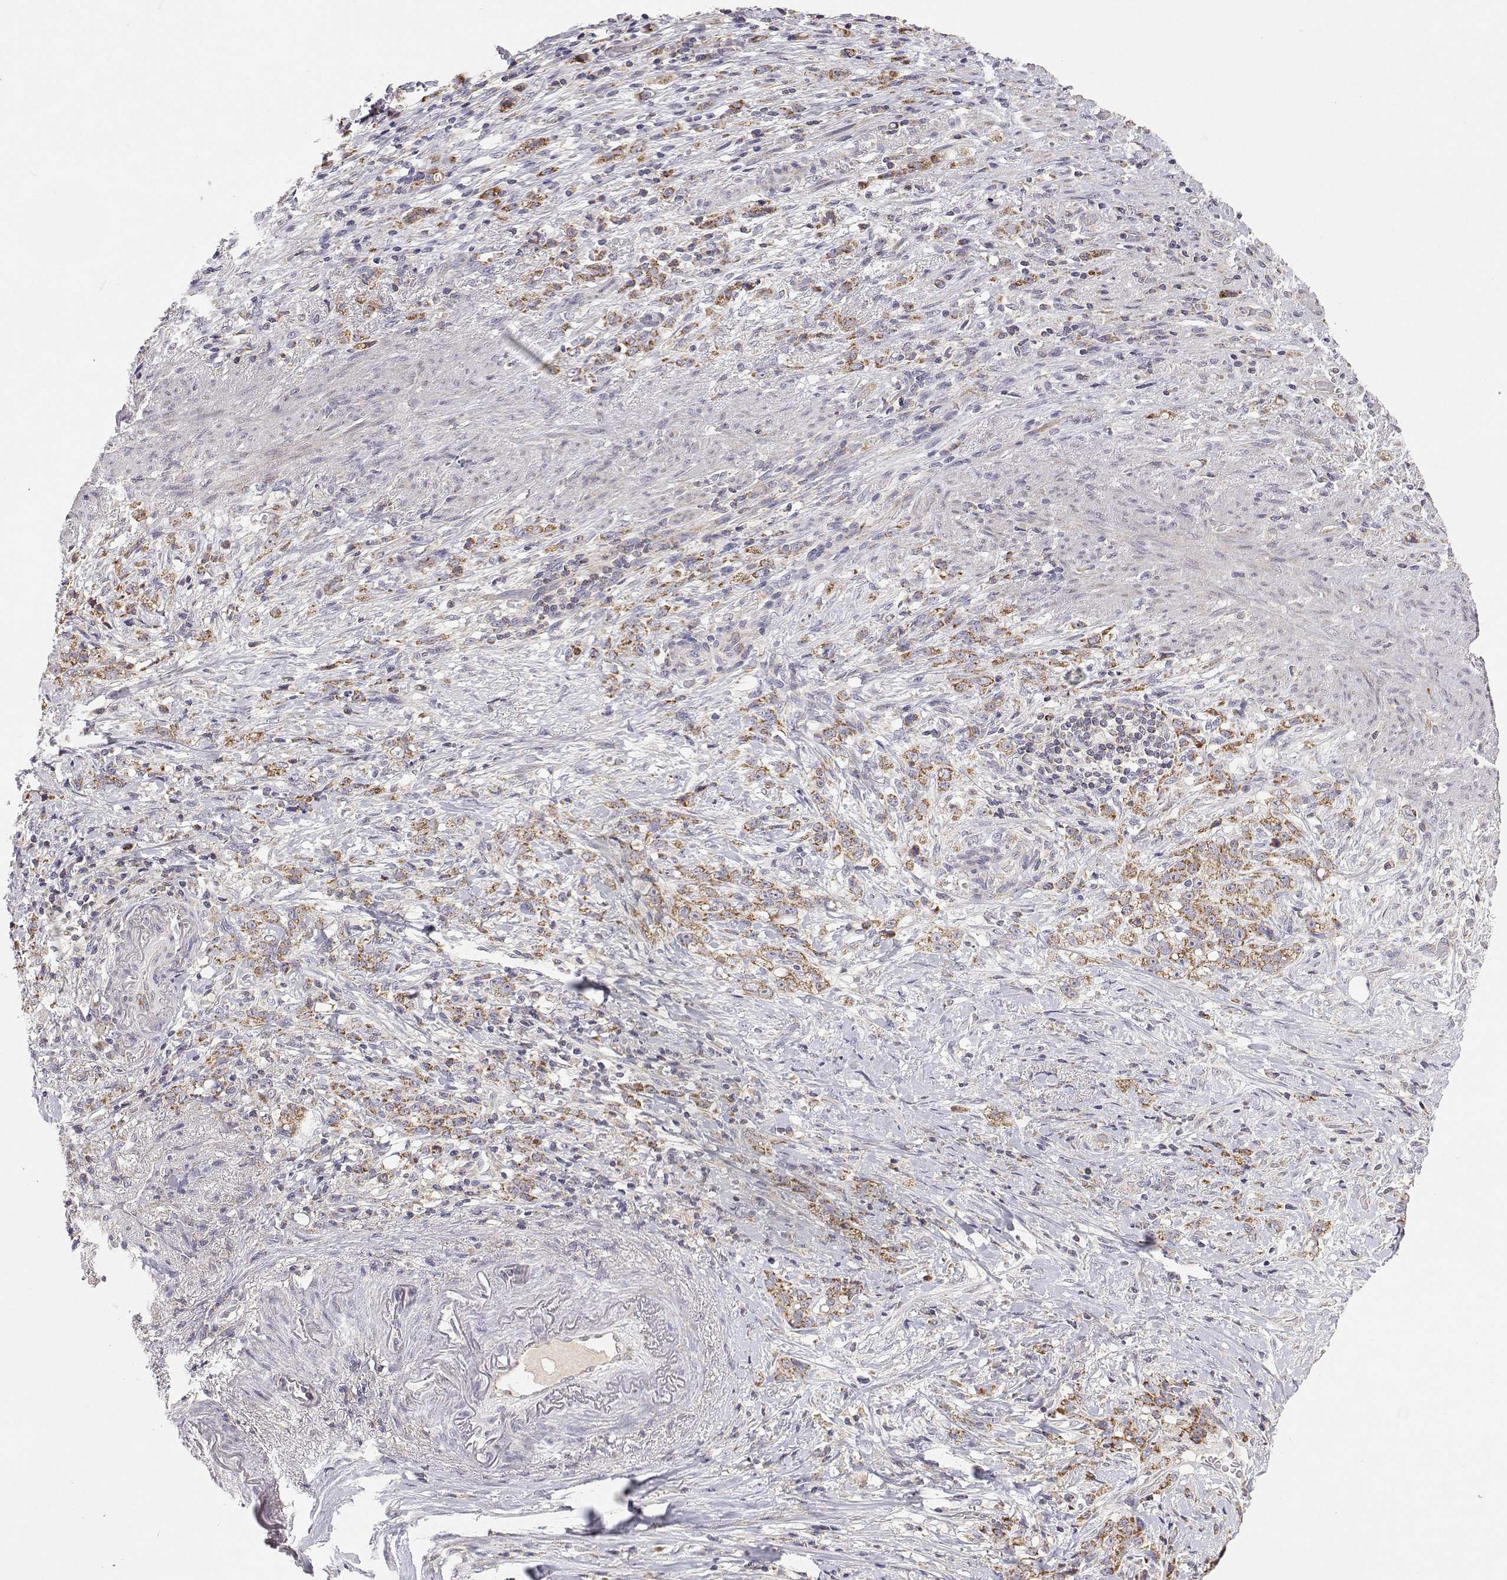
{"staining": {"intensity": "moderate", "quantity": ">75%", "location": "cytoplasmic/membranous"}, "tissue": "stomach cancer", "cell_type": "Tumor cells", "image_type": "cancer", "snomed": [{"axis": "morphology", "description": "Adenocarcinoma, NOS"}, {"axis": "topography", "description": "Stomach, lower"}], "caption": "Human stomach adenocarcinoma stained with a brown dye demonstrates moderate cytoplasmic/membranous positive positivity in approximately >75% of tumor cells.", "gene": "MRPL3", "patient": {"sex": "male", "age": 88}}